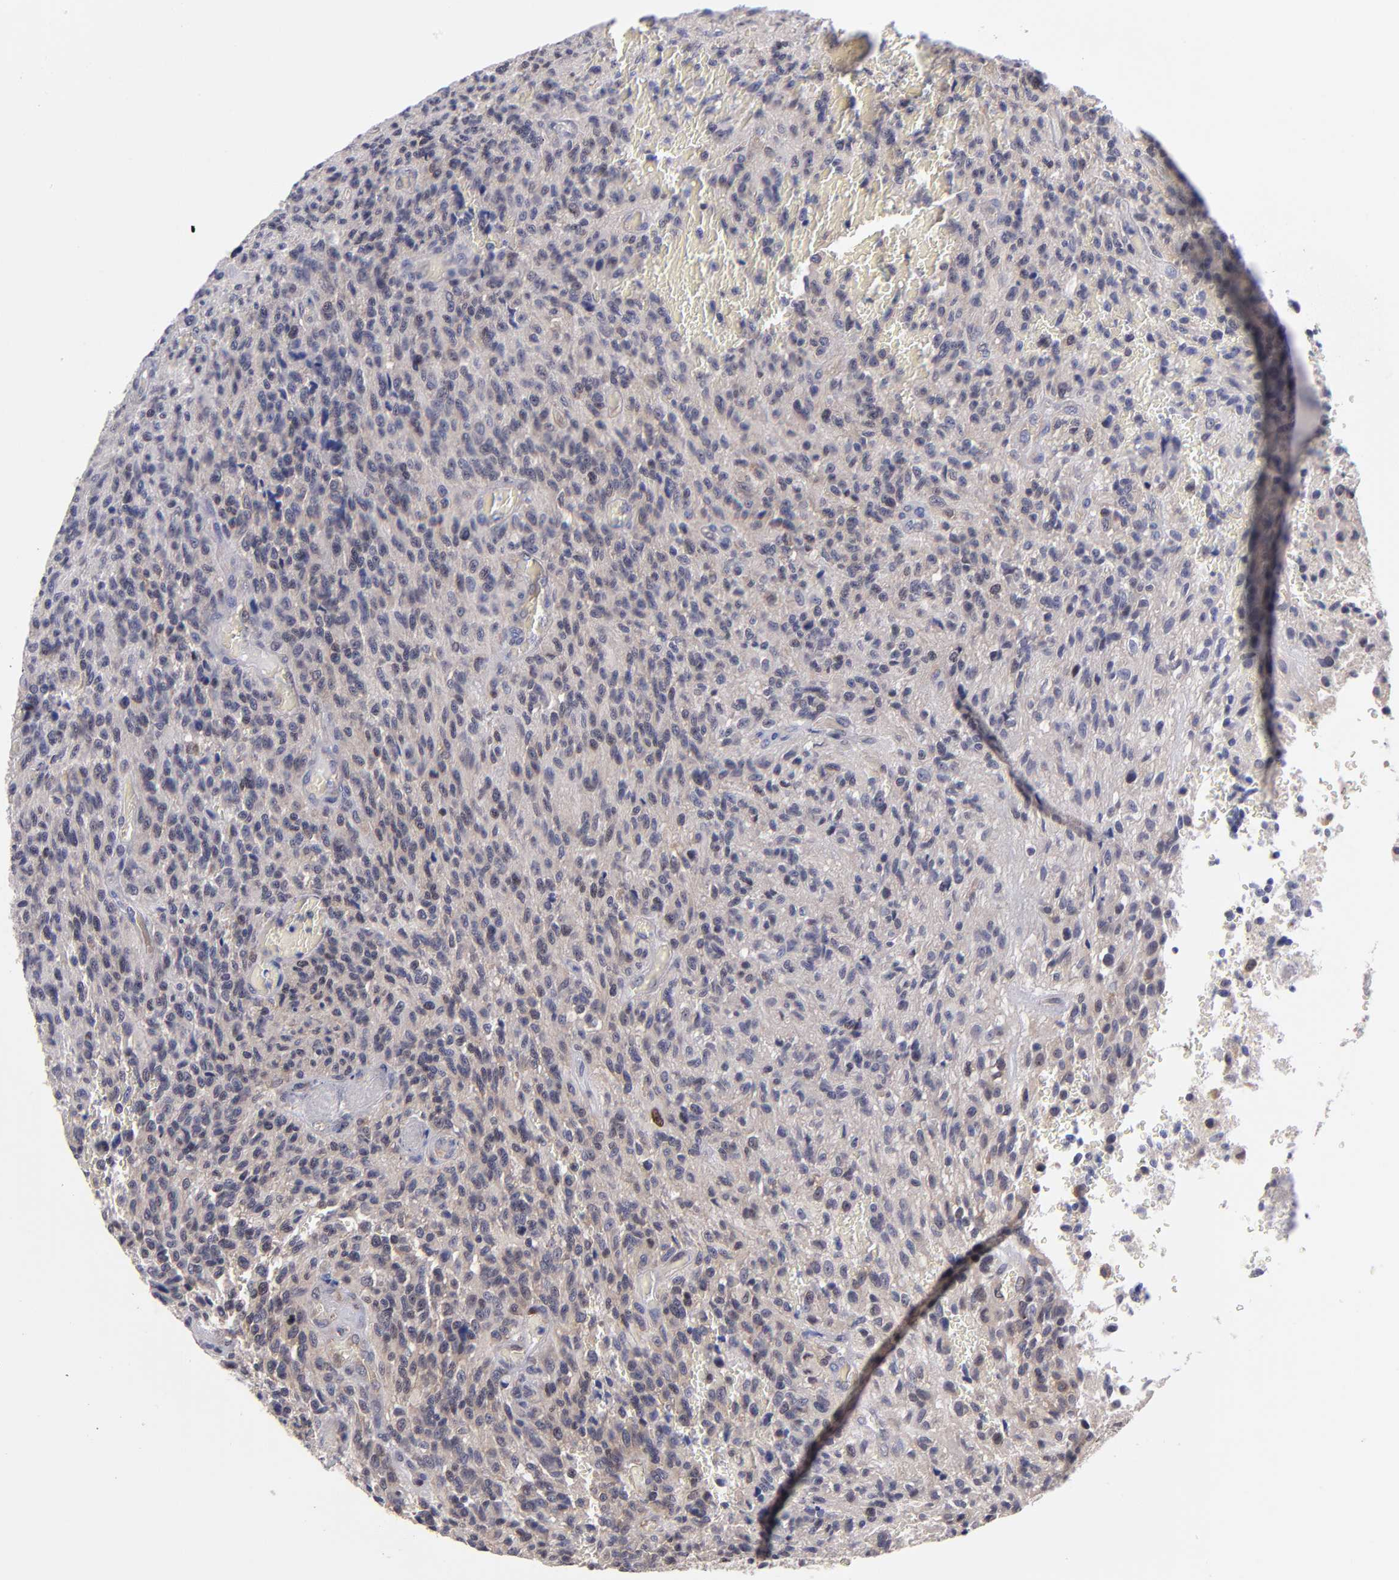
{"staining": {"intensity": "weak", "quantity": "25%-75%", "location": "cytoplasmic/membranous"}, "tissue": "glioma", "cell_type": "Tumor cells", "image_type": "cancer", "snomed": [{"axis": "morphology", "description": "Normal tissue, NOS"}, {"axis": "morphology", "description": "Glioma, malignant, High grade"}, {"axis": "topography", "description": "Cerebral cortex"}], "caption": "An image of glioma stained for a protein shows weak cytoplasmic/membranous brown staining in tumor cells.", "gene": "EIF3L", "patient": {"sex": "male", "age": 56}}